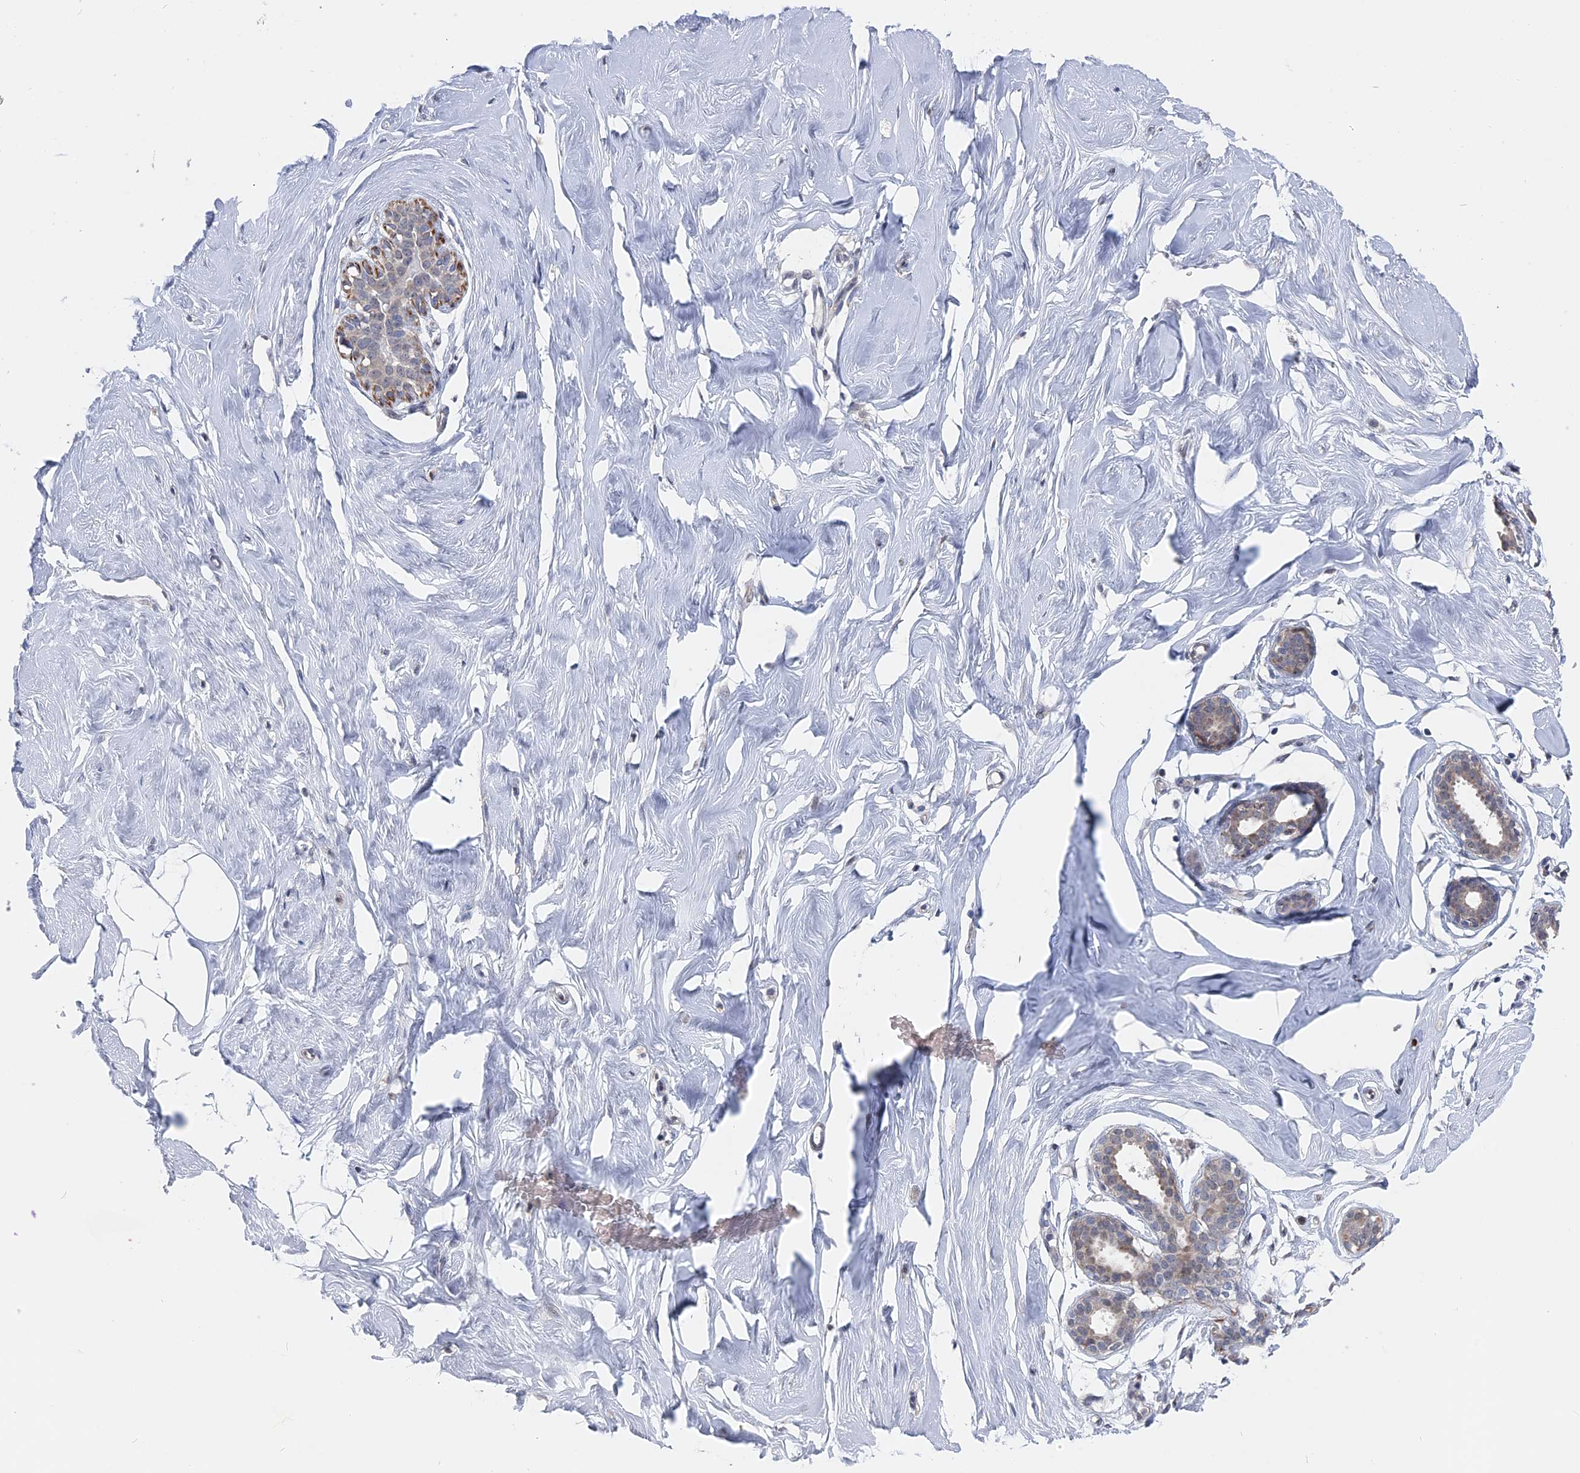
{"staining": {"intensity": "negative", "quantity": "none", "location": "none"}, "tissue": "breast", "cell_type": "Adipocytes", "image_type": "normal", "snomed": [{"axis": "morphology", "description": "Normal tissue, NOS"}, {"axis": "morphology", "description": "Adenoma, NOS"}, {"axis": "topography", "description": "Breast"}], "caption": "Histopathology image shows no protein staining in adipocytes of normal breast.", "gene": "MTRF1", "patient": {"sex": "female", "age": 23}}